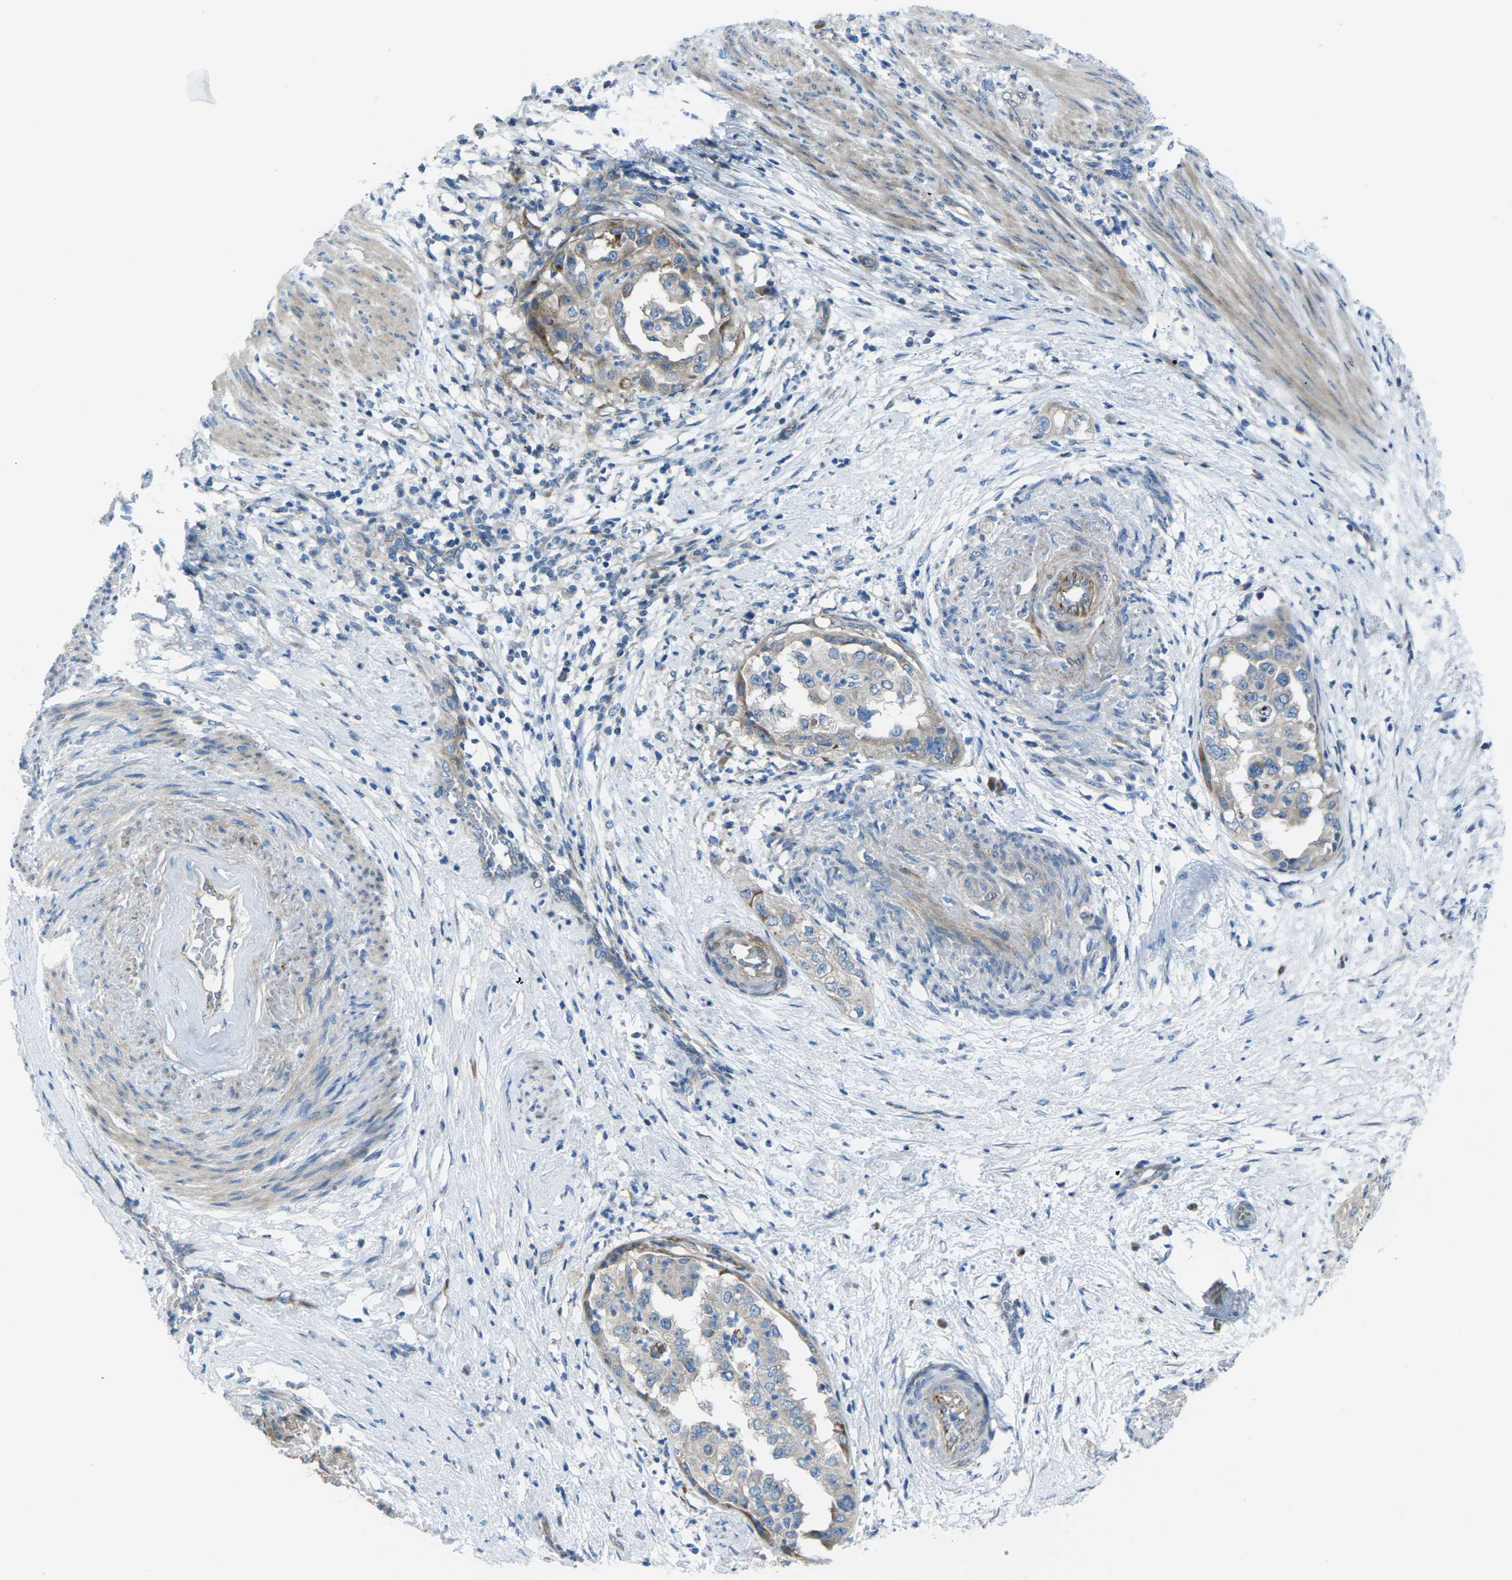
{"staining": {"intensity": "weak", "quantity": "25%-75%", "location": "cytoplasmic/membranous"}, "tissue": "endometrial cancer", "cell_type": "Tumor cells", "image_type": "cancer", "snomed": [{"axis": "morphology", "description": "Adenocarcinoma, NOS"}, {"axis": "topography", "description": "Endometrium"}], "caption": "Immunohistochemistry (IHC) image of human endometrial adenocarcinoma stained for a protein (brown), which displays low levels of weak cytoplasmic/membranous expression in approximately 25%-75% of tumor cells.", "gene": "EDNRA", "patient": {"sex": "female", "age": 85}}